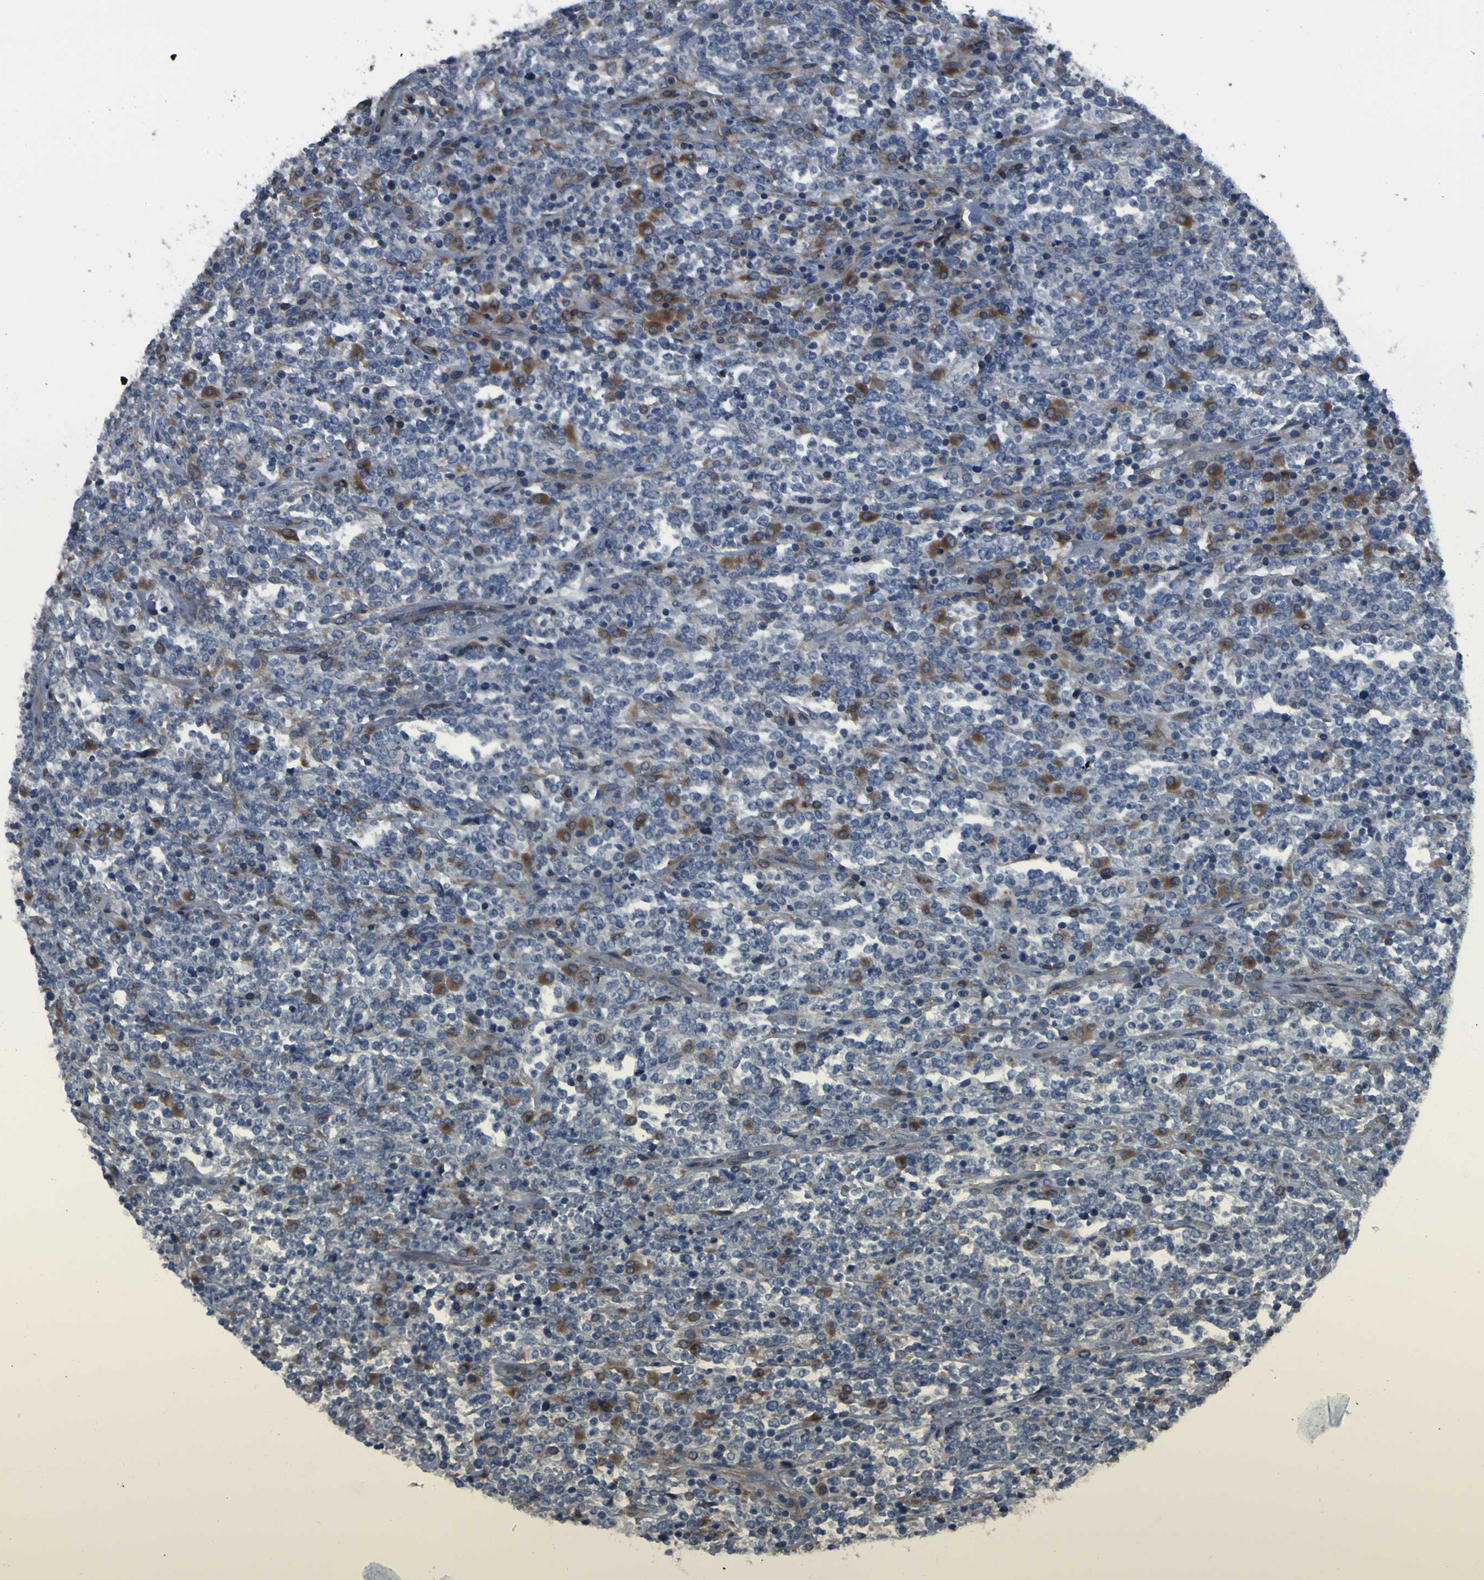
{"staining": {"intensity": "weak", "quantity": "<25%", "location": "cytoplasmic/membranous"}, "tissue": "lymphoma", "cell_type": "Tumor cells", "image_type": "cancer", "snomed": [{"axis": "morphology", "description": "Malignant lymphoma, non-Hodgkin's type, High grade"}, {"axis": "topography", "description": "Soft tissue"}], "caption": "High power microscopy micrograph of an IHC histopathology image of lymphoma, revealing no significant positivity in tumor cells.", "gene": "GRAMD1A", "patient": {"sex": "male", "age": 18}}